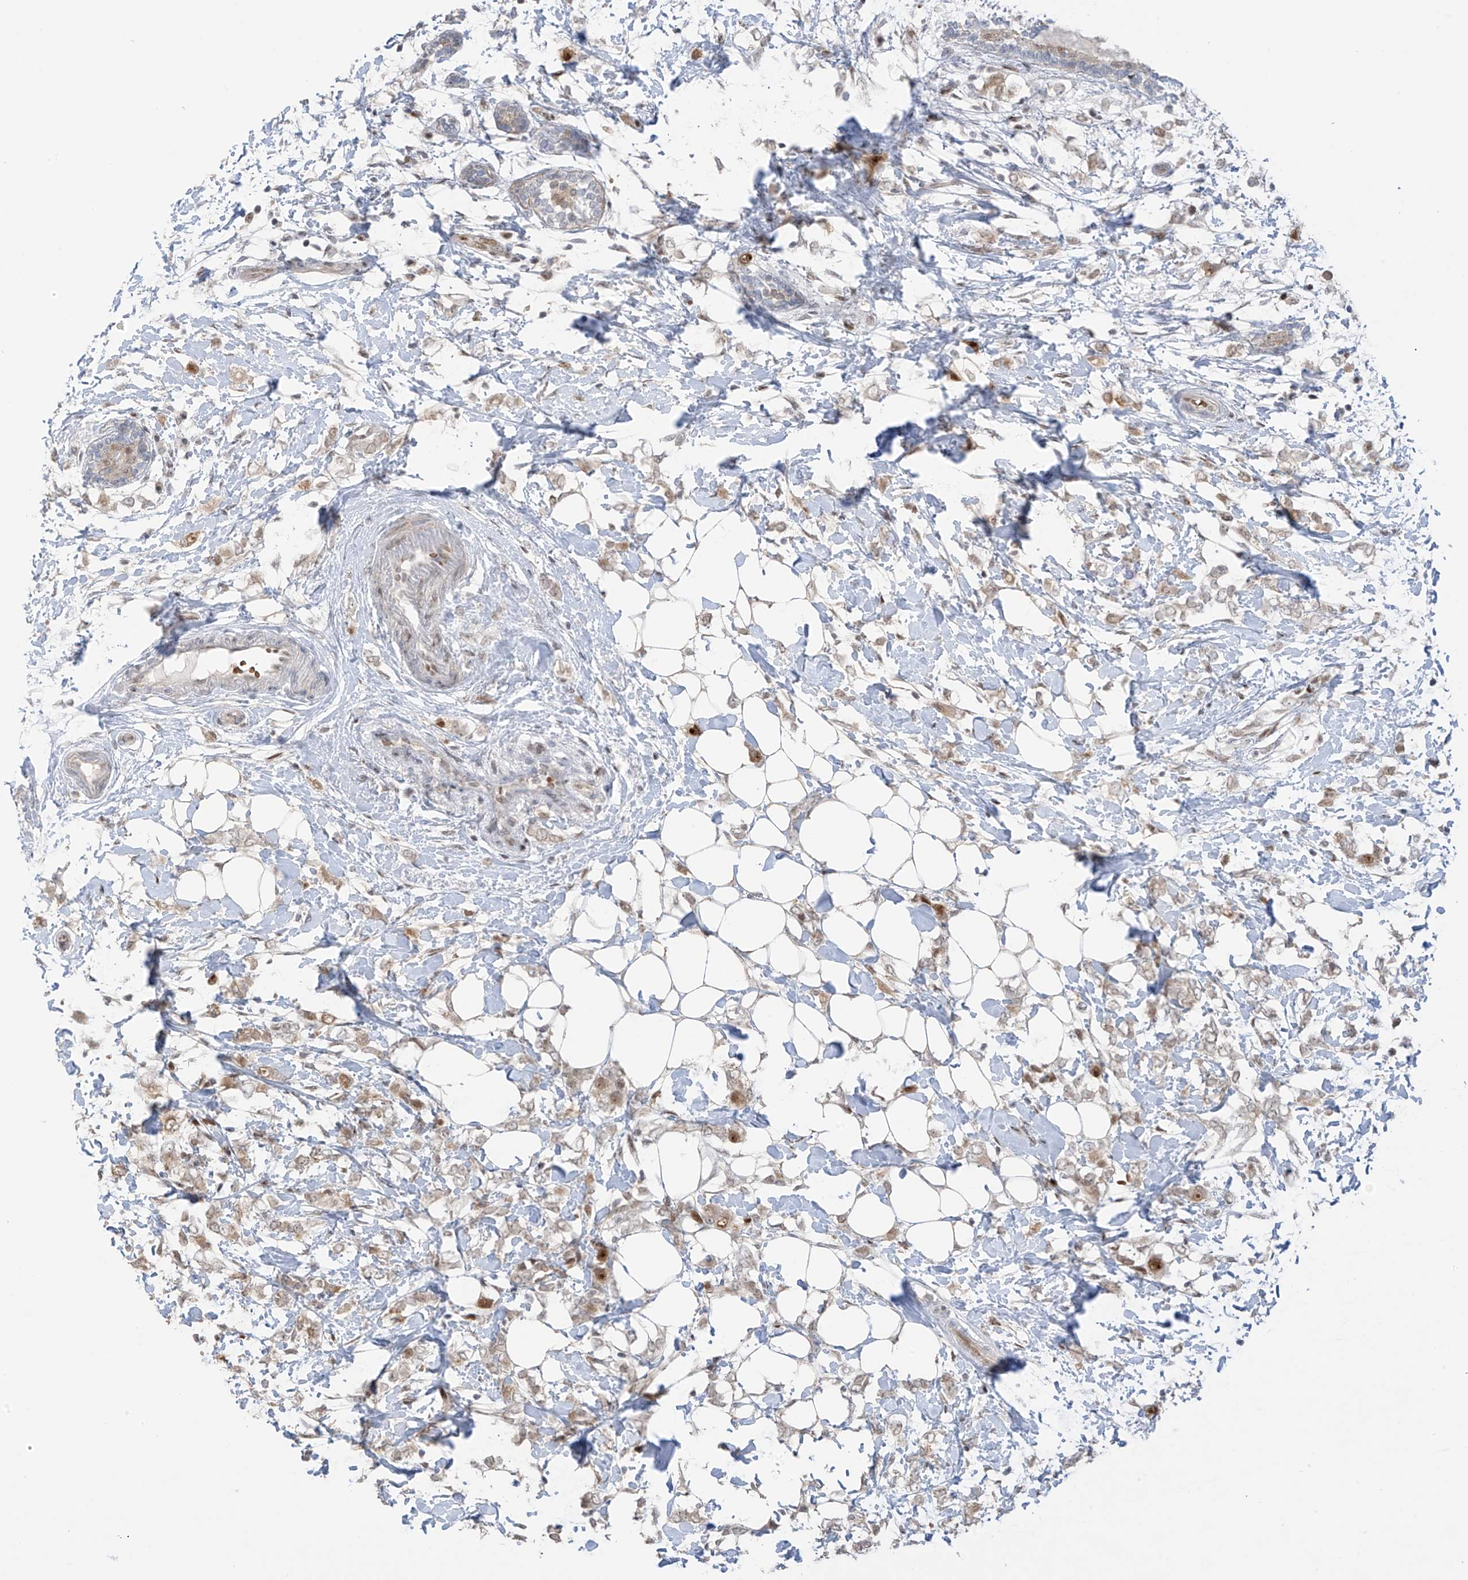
{"staining": {"intensity": "moderate", "quantity": ">75%", "location": "nuclear"}, "tissue": "breast cancer", "cell_type": "Tumor cells", "image_type": "cancer", "snomed": [{"axis": "morphology", "description": "Normal tissue, NOS"}, {"axis": "morphology", "description": "Lobular carcinoma"}, {"axis": "topography", "description": "Breast"}], "caption": "Protein positivity by immunohistochemistry (IHC) demonstrates moderate nuclear expression in about >75% of tumor cells in breast lobular carcinoma.", "gene": "ZCWPW2", "patient": {"sex": "female", "age": 47}}